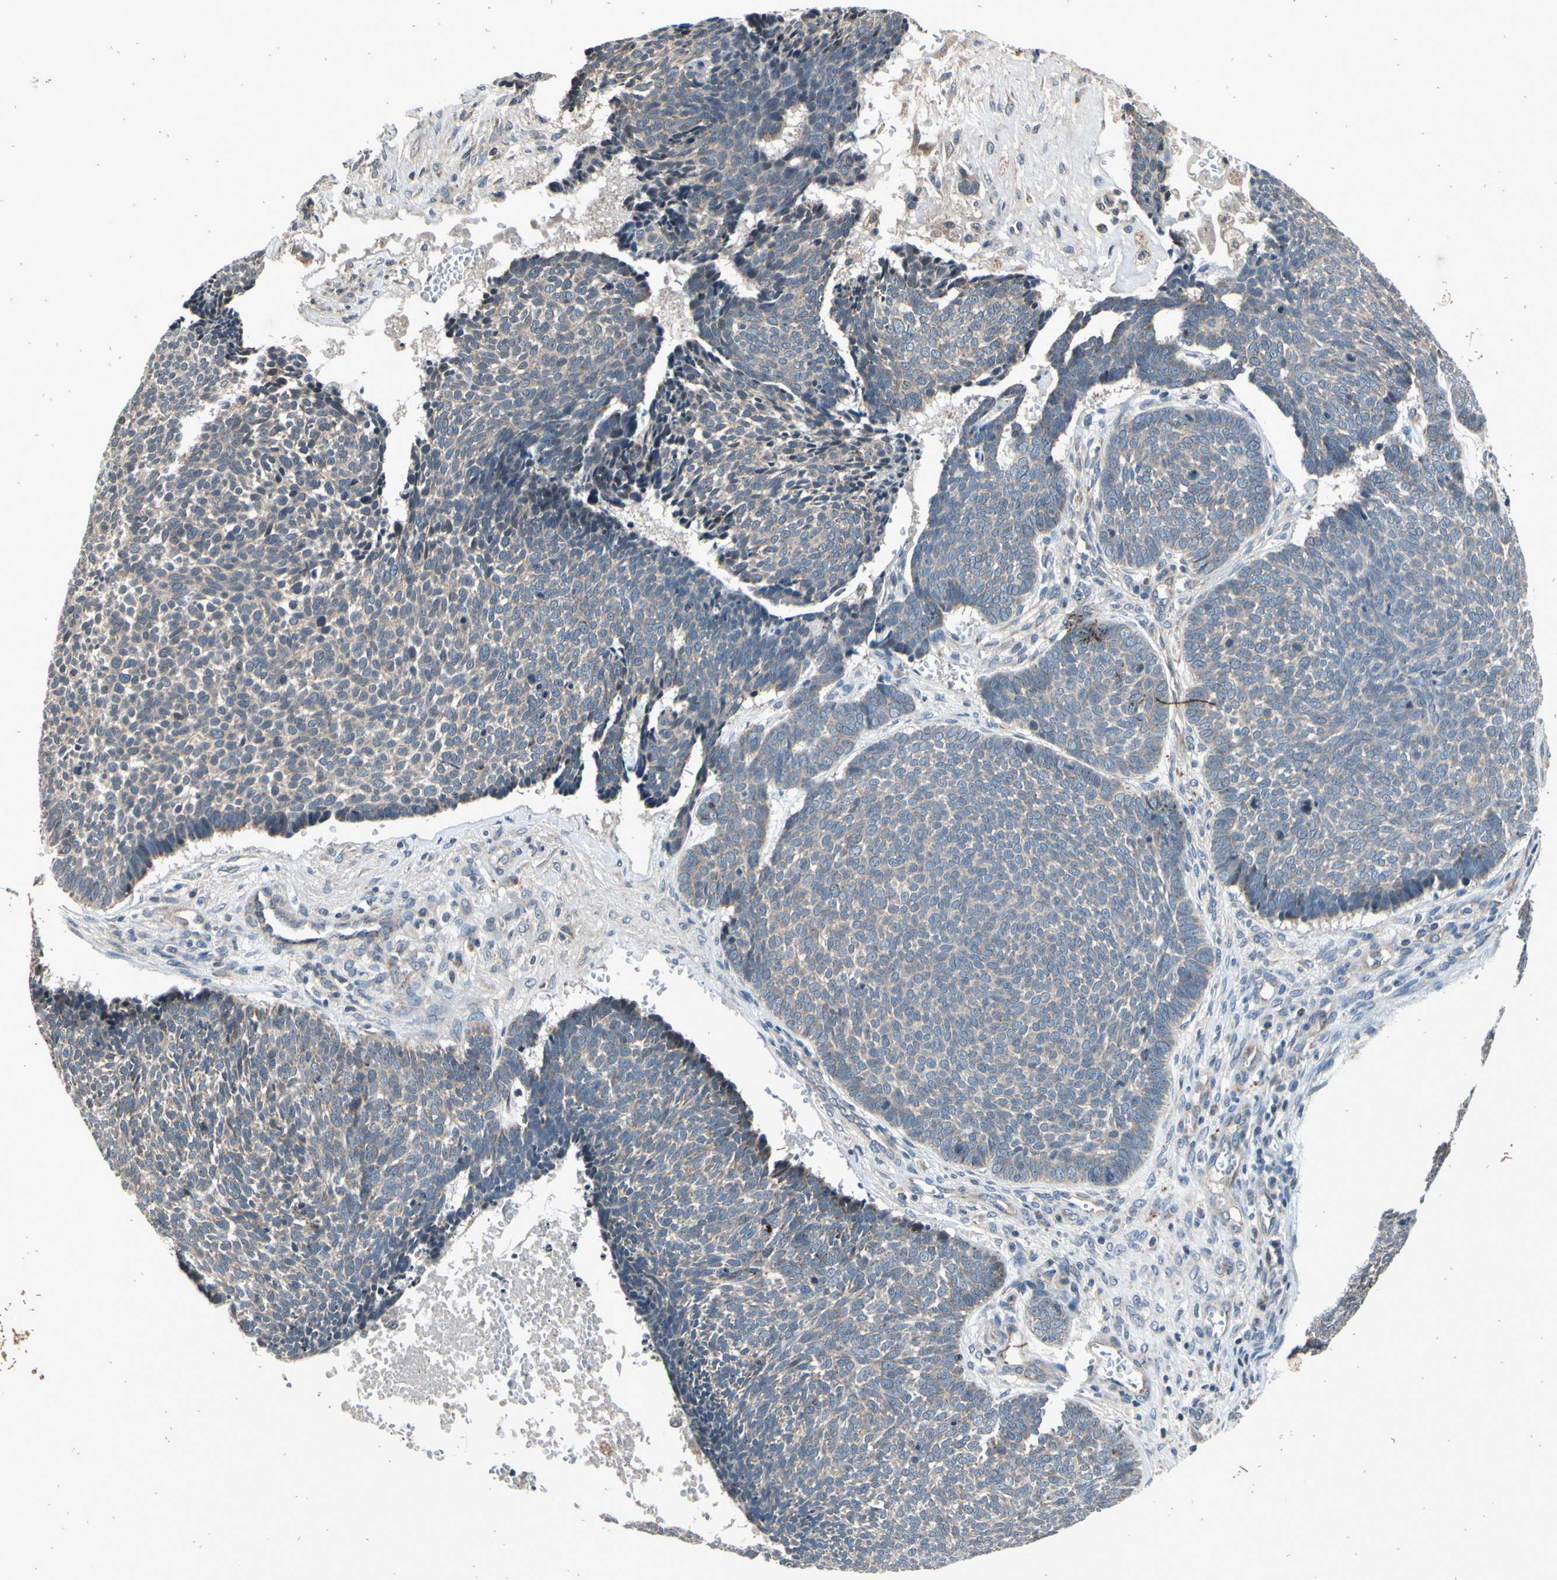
{"staining": {"intensity": "weak", "quantity": "25%-75%", "location": "cytoplasmic/membranous"}, "tissue": "skin cancer", "cell_type": "Tumor cells", "image_type": "cancer", "snomed": [{"axis": "morphology", "description": "Basal cell carcinoma"}, {"axis": "topography", "description": "Skin"}], "caption": "Basal cell carcinoma (skin) tissue shows weak cytoplasmic/membranous expression in approximately 25%-75% of tumor cells", "gene": "MBTPS2", "patient": {"sex": "male", "age": 84}}